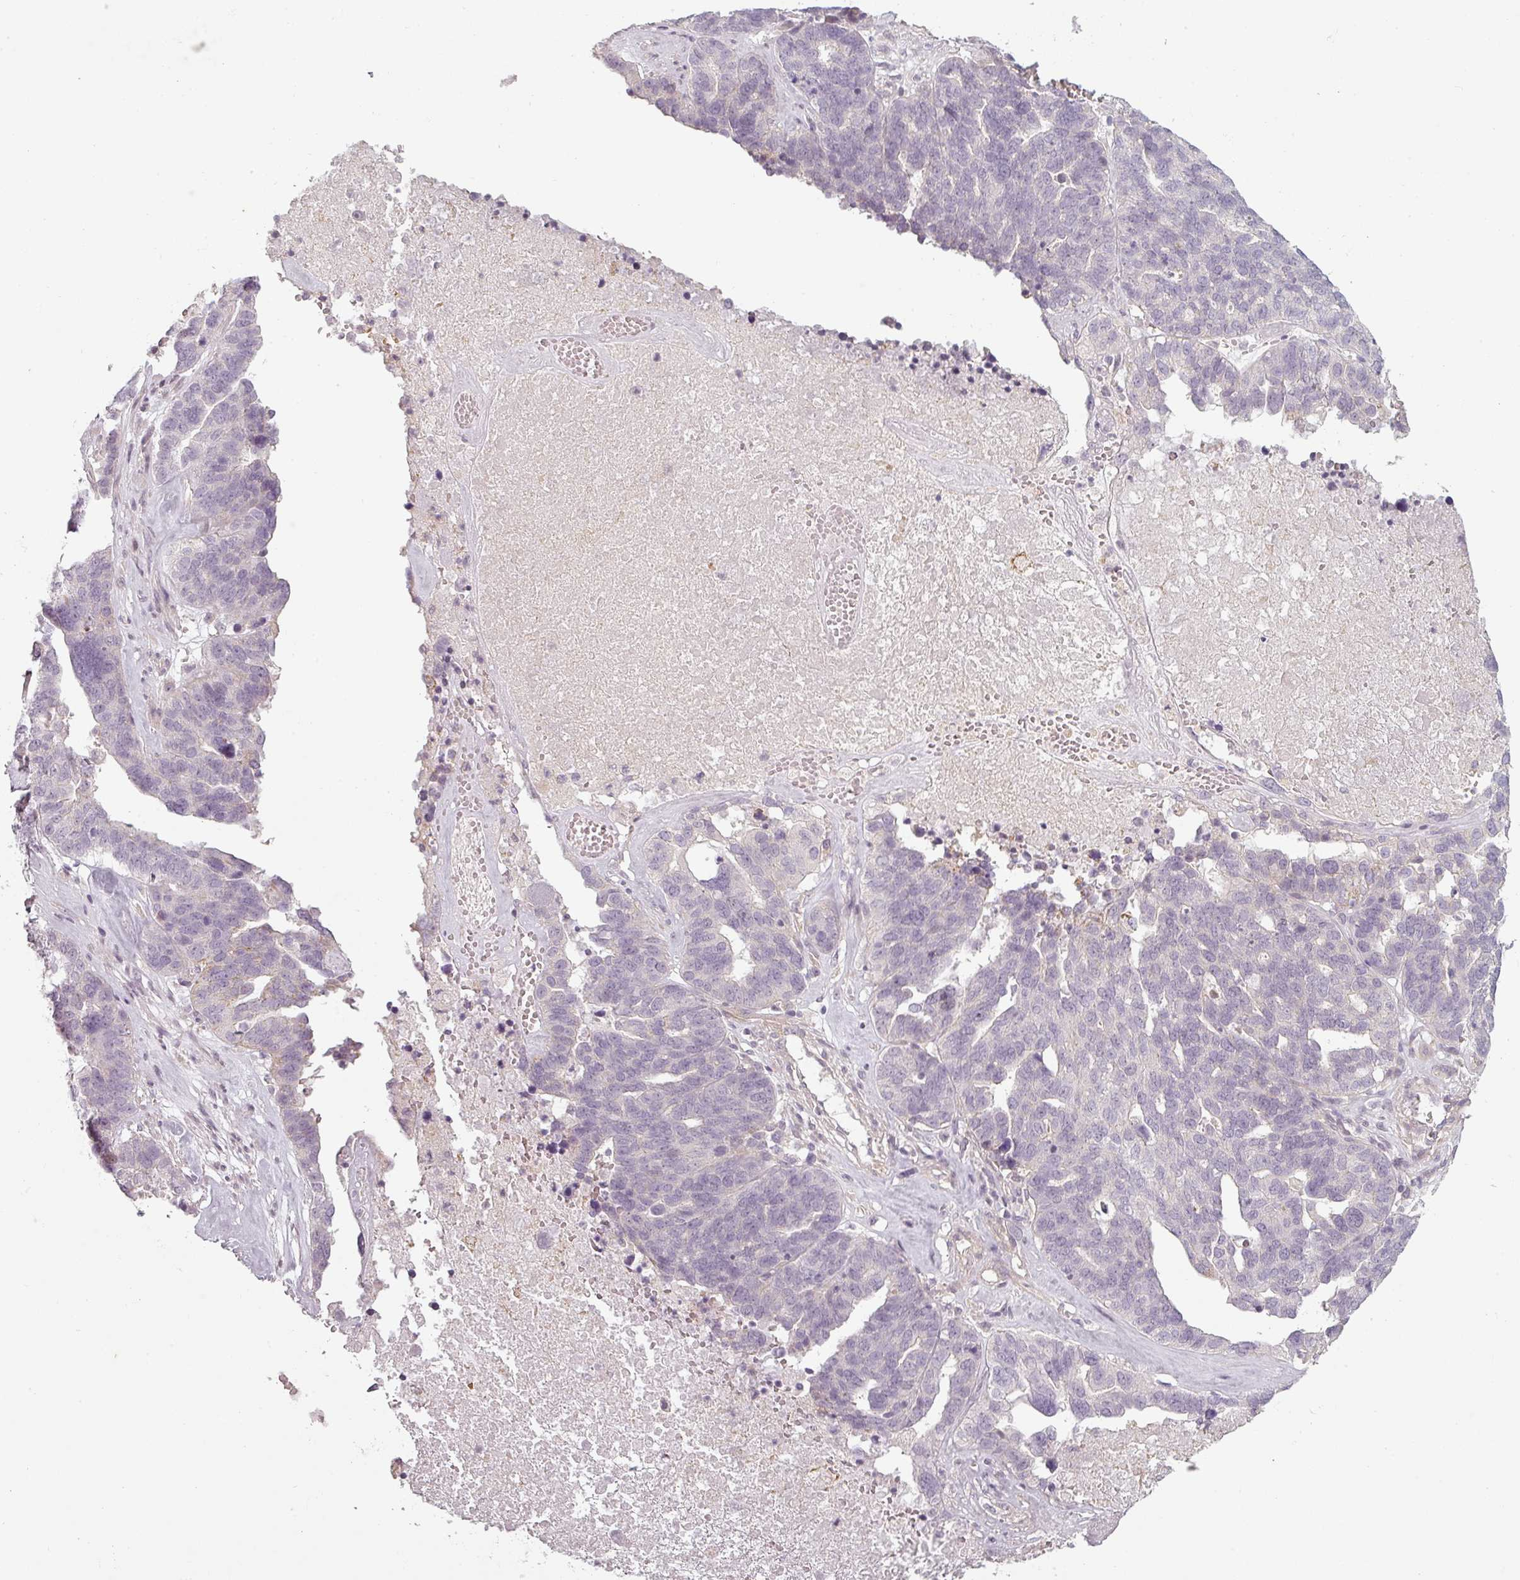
{"staining": {"intensity": "negative", "quantity": "none", "location": "none"}, "tissue": "ovarian cancer", "cell_type": "Tumor cells", "image_type": "cancer", "snomed": [{"axis": "morphology", "description": "Cystadenocarcinoma, serous, NOS"}, {"axis": "topography", "description": "Ovary"}], "caption": "Tumor cells are negative for brown protein staining in serous cystadenocarcinoma (ovarian).", "gene": "SLC16A9", "patient": {"sex": "female", "age": 59}}